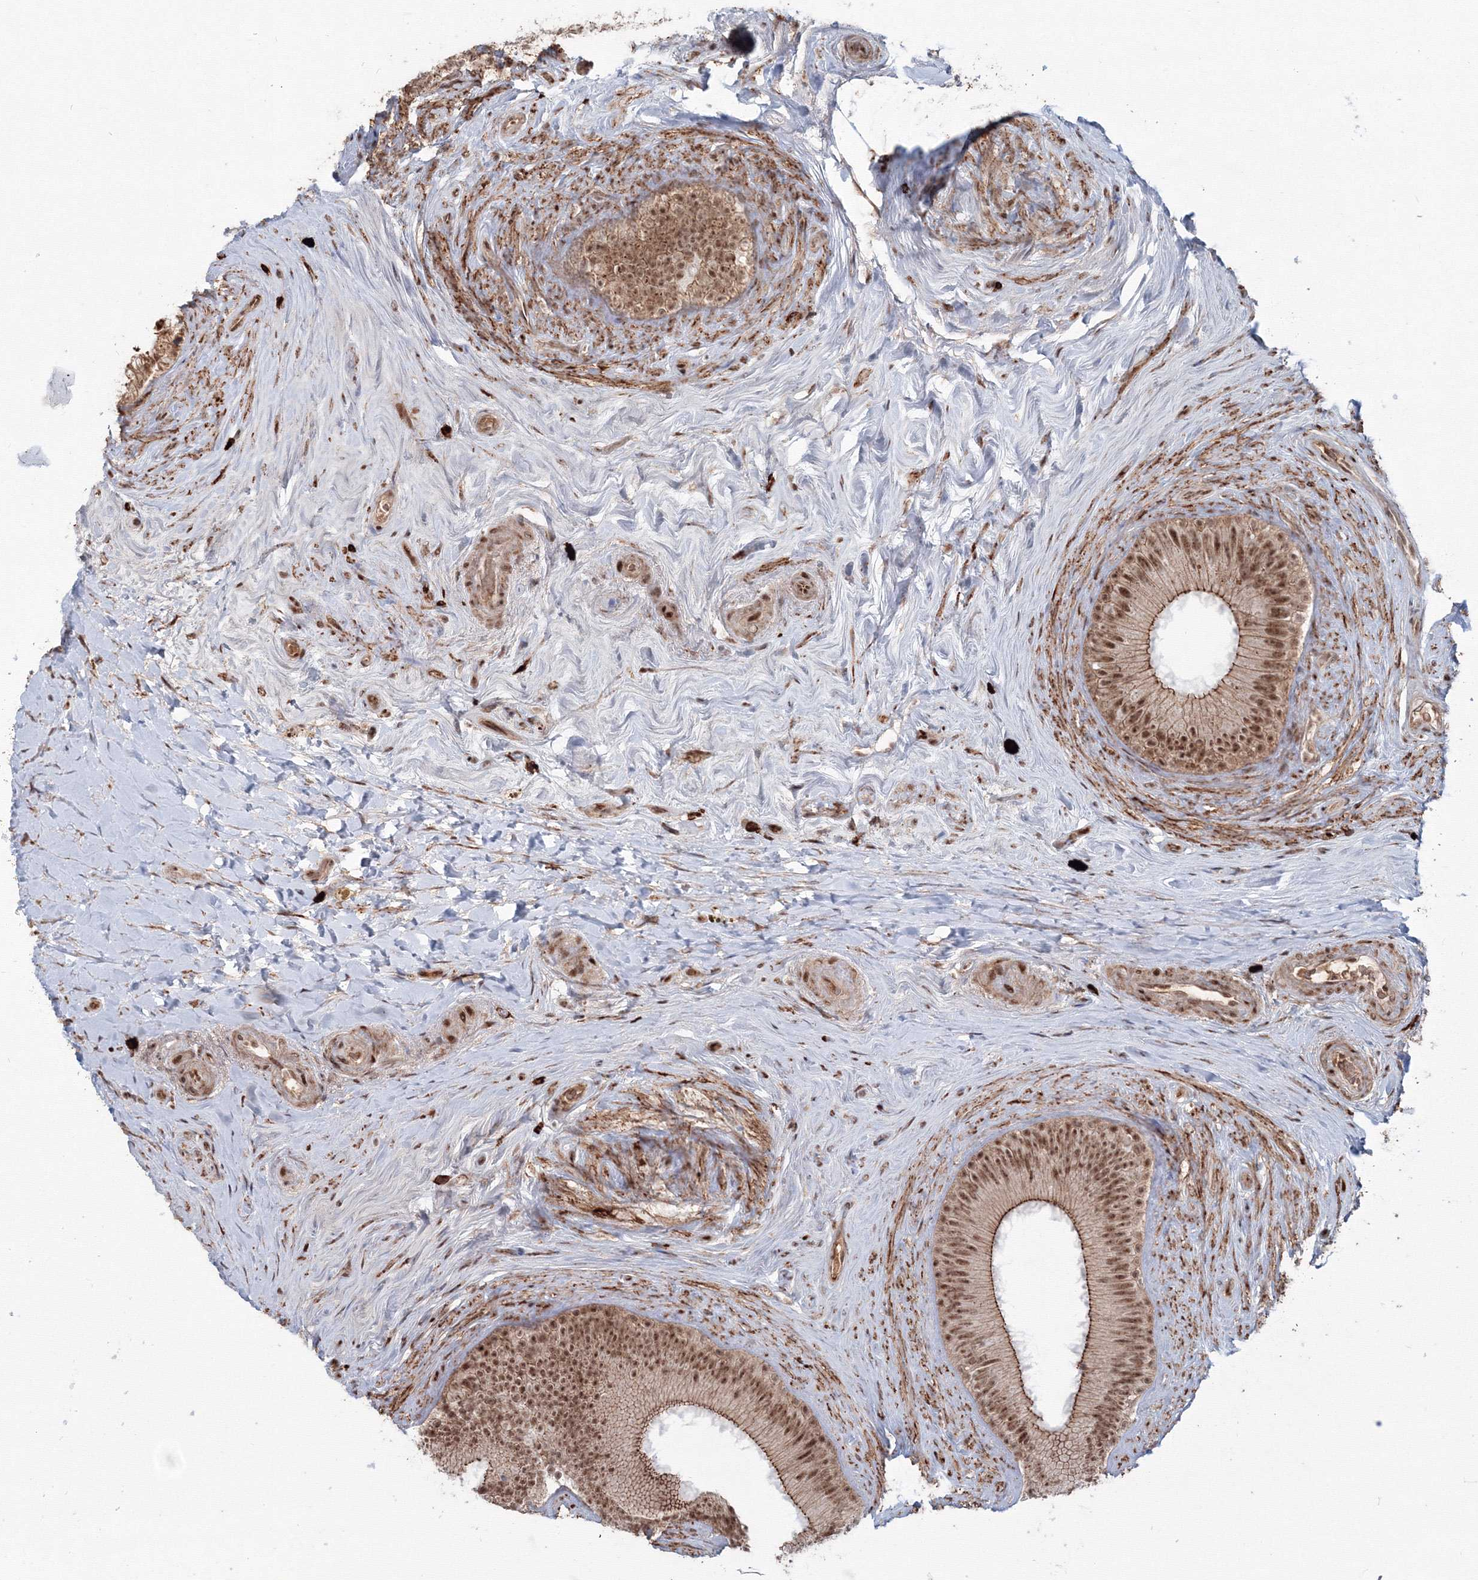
{"staining": {"intensity": "moderate", "quantity": ">75%", "location": "cytoplasmic/membranous,nuclear"}, "tissue": "epididymis", "cell_type": "Glandular cells", "image_type": "normal", "snomed": [{"axis": "morphology", "description": "Normal tissue, NOS"}, {"axis": "topography", "description": "Epididymis"}], "caption": "Normal epididymis demonstrates moderate cytoplasmic/membranous,nuclear staining in approximately >75% of glandular cells, visualized by immunohistochemistry.", "gene": "SH3PXD2A", "patient": {"sex": "male", "age": 84}}